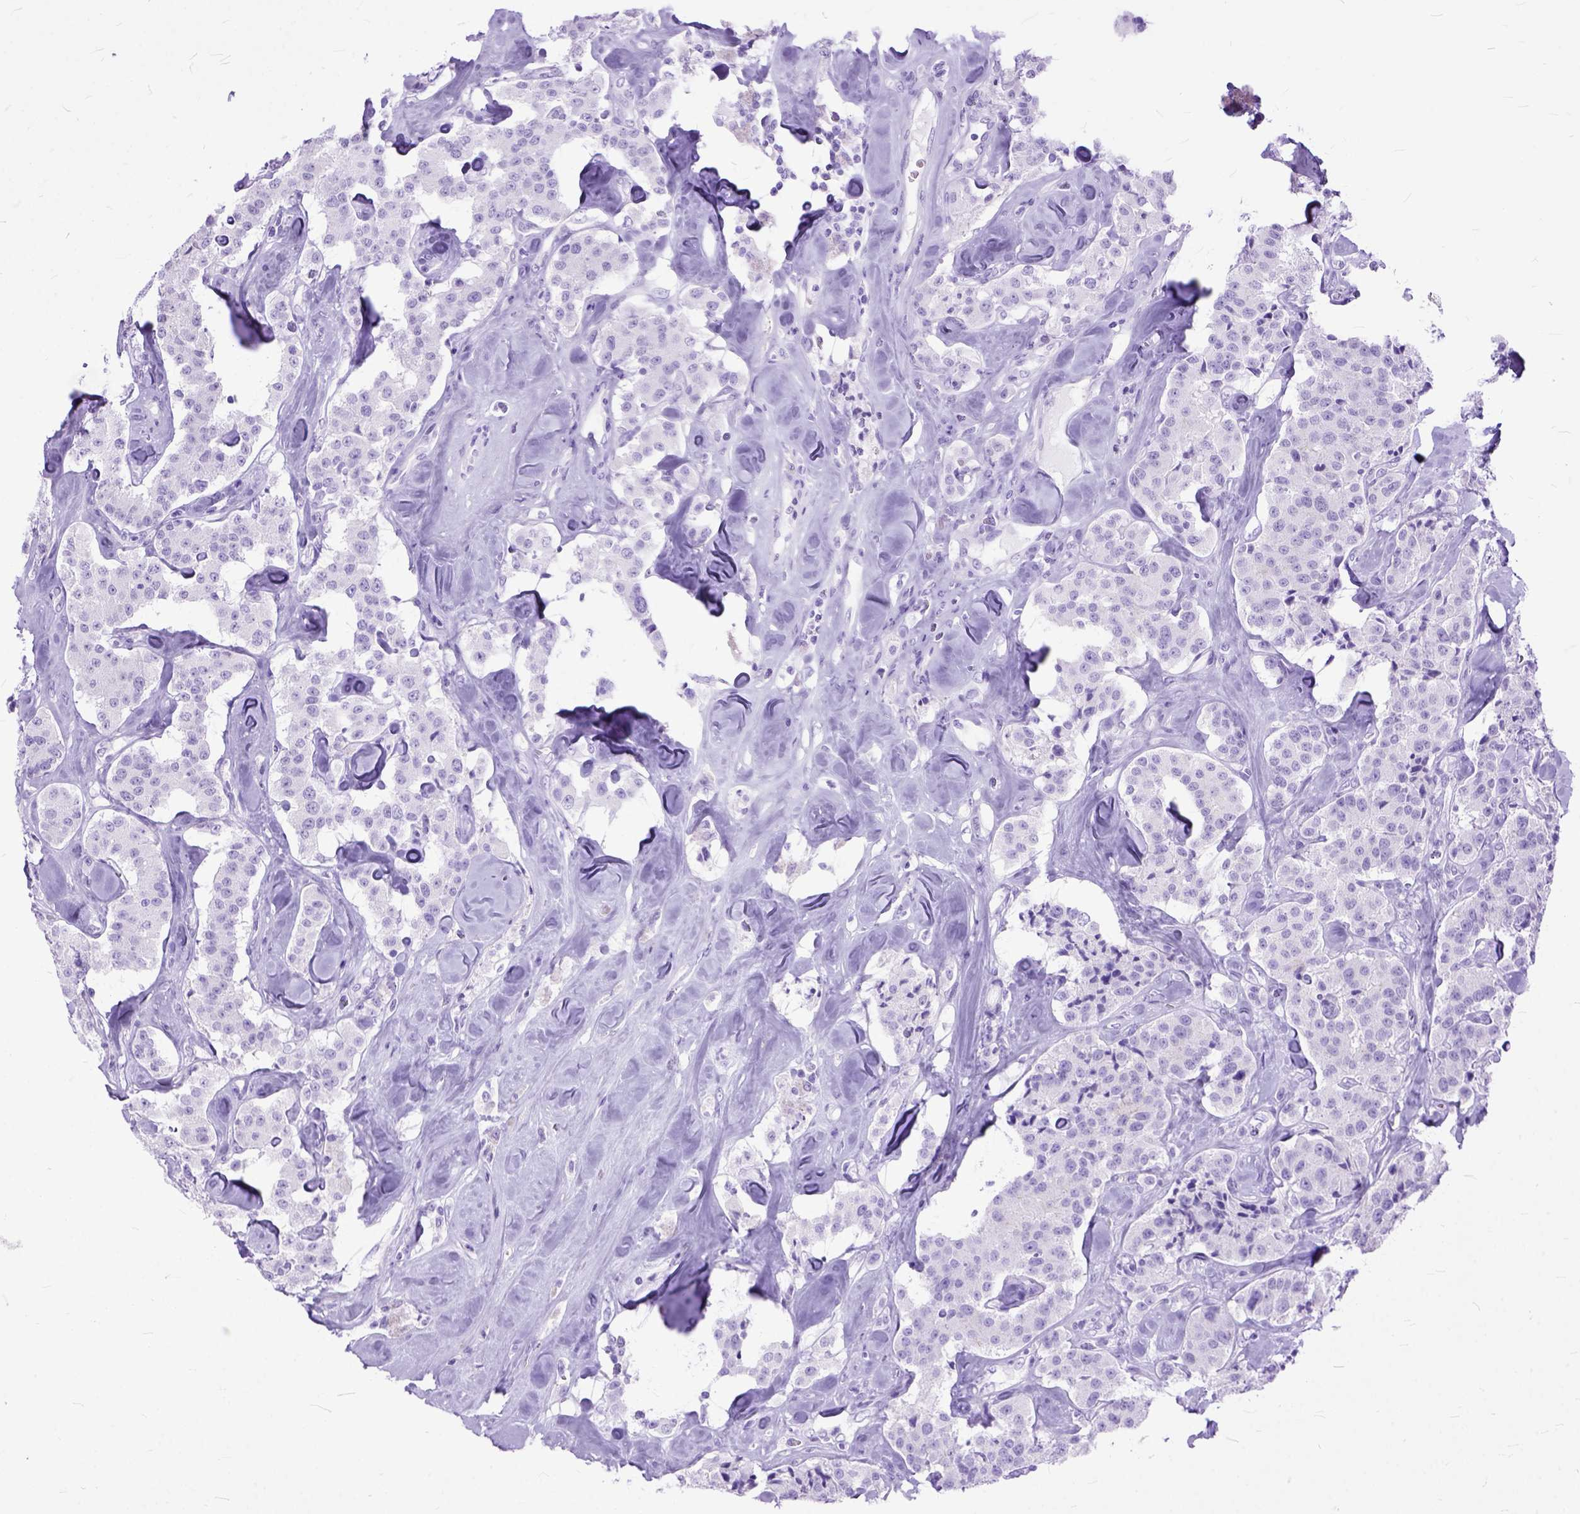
{"staining": {"intensity": "negative", "quantity": "none", "location": "none"}, "tissue": "carcinoid", "cell_type": "Tumor cells", "image_type": "cancer", "snomed": [{"axis": "morphology", "description": "Carcinoid, malignant, NOS"}, {"axis": "topography", "description": "Pancreas"}], "caption": "Tumor cells are negative for protein expression in human carcinoid (malignant).", "gene": "GNGT1", "patient": {"sex": "male", "age": 41}}